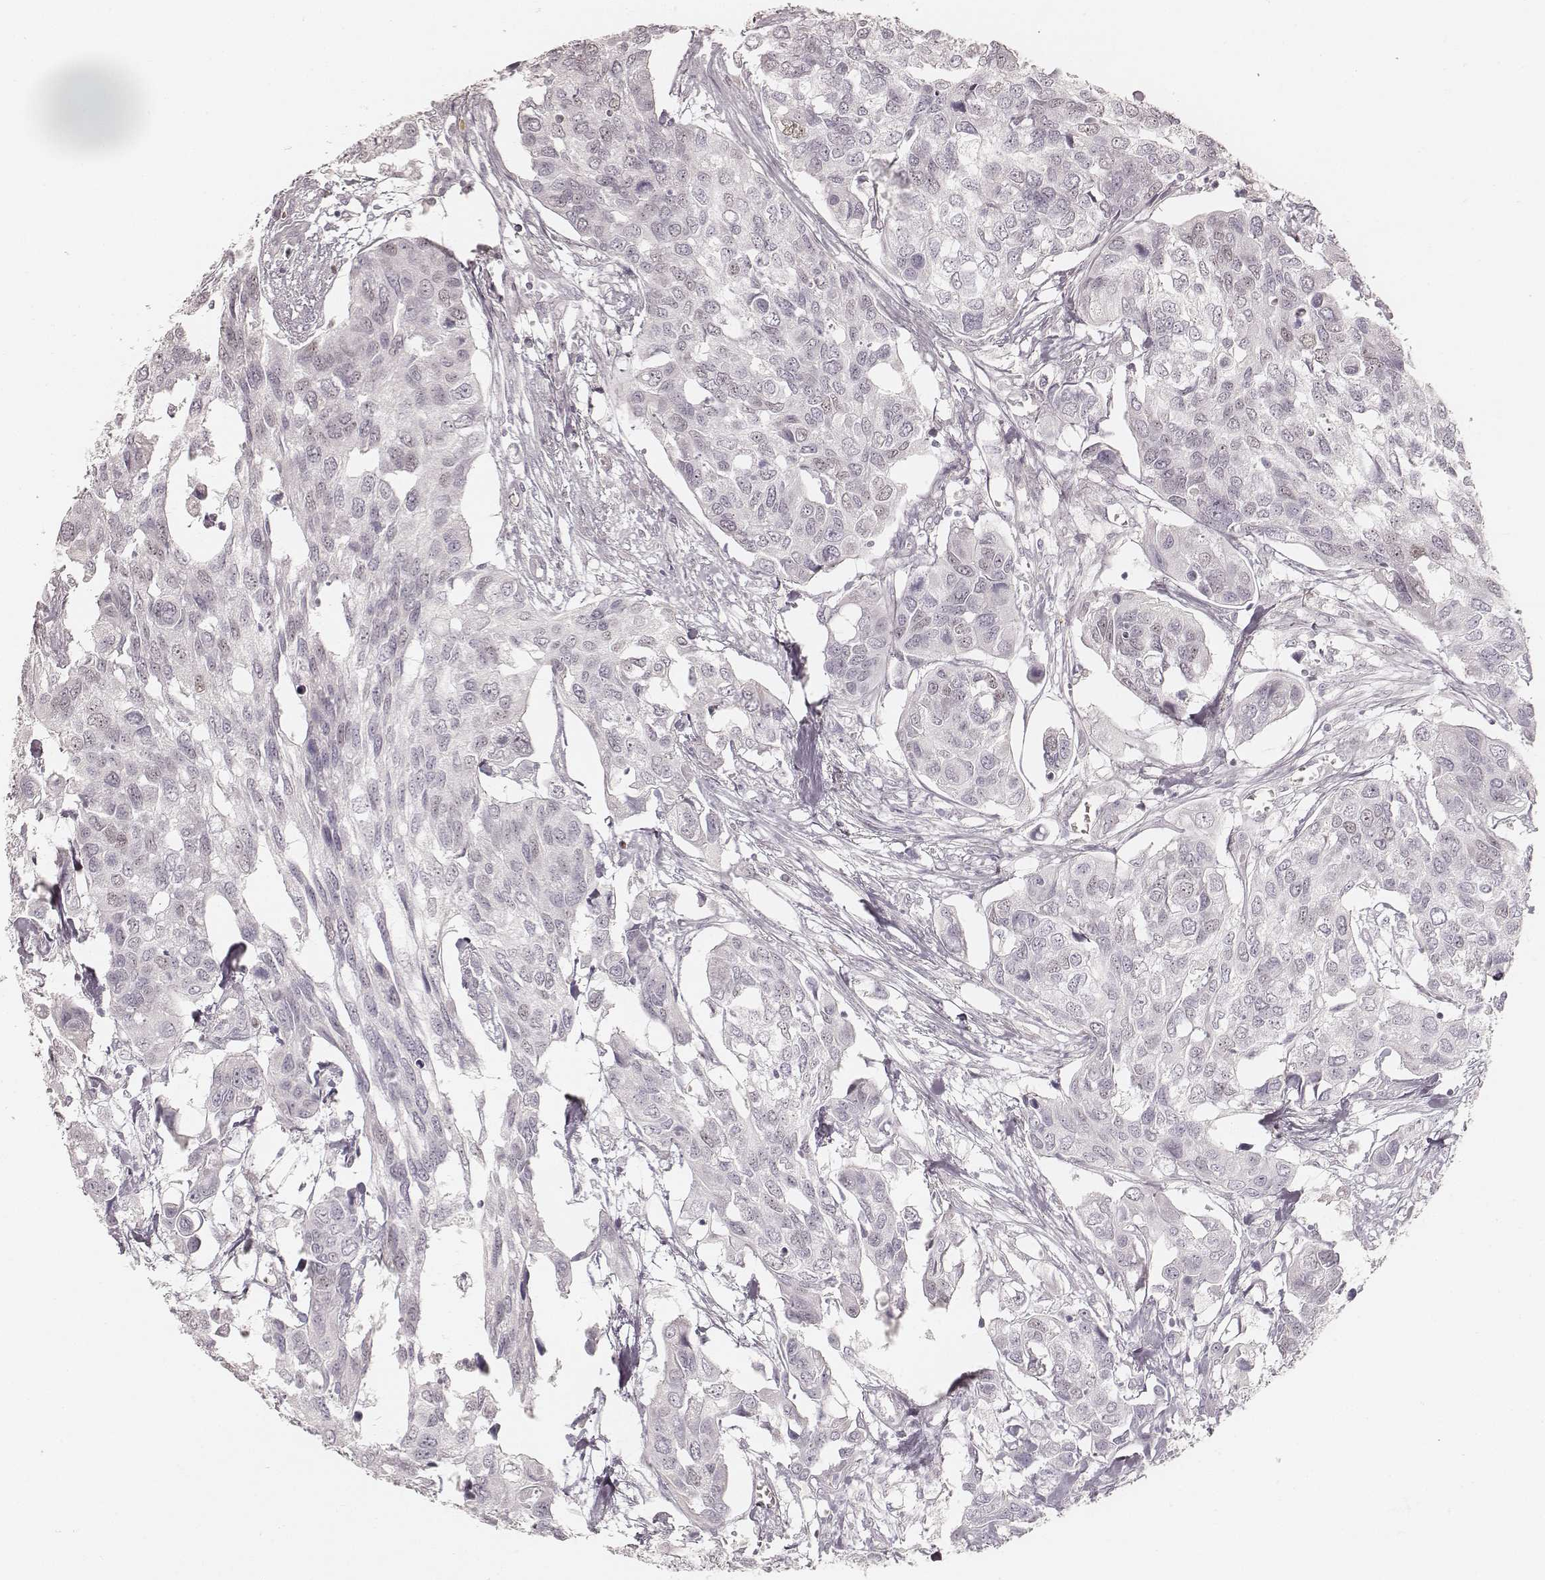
{"staining": {"intensity": "negative", "quantity": "none", "location": "none"}, "tissue": "urothelial cancer", "cell_type": "Tumor cells", "image_type": "cancer", "snomed": [{"axis": "morphology", "description": "Urothelial carcinoma, High grade"}, {"axis": "topography", "description": "Urinary bladder"}], "caption": "Immunohistochemistry micrograph of neoplastic tissue: human high-grade urothelial carcinoma stained with DAB shows no significant protein staining in tumor cells.", "gene": "TEX37", "patient": {"sex": "male", "age": 60}}